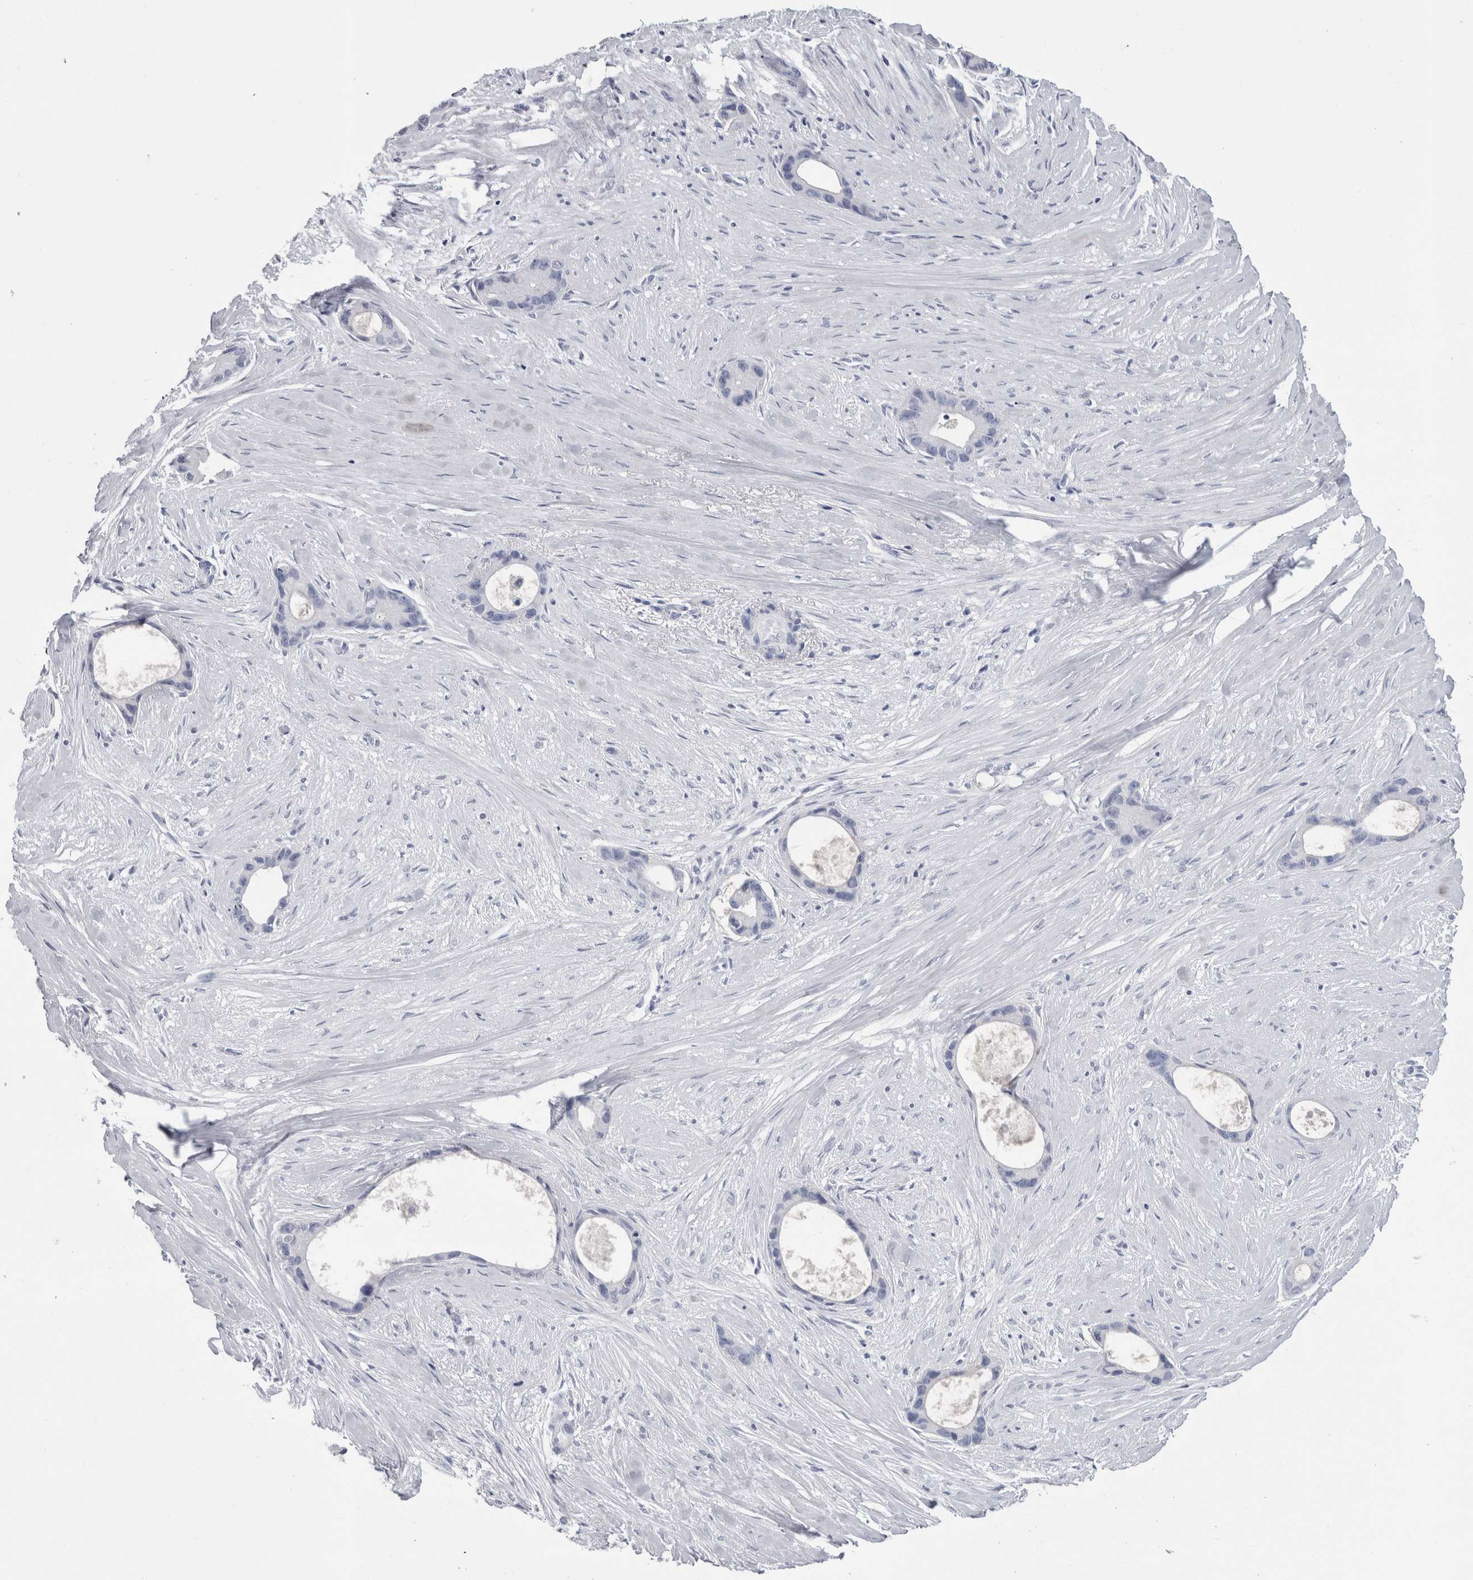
{"staining": {"intensity": "negative", "quantity": "none", "location": "none"}, "tissue": "liver cancer", "cell_type": "Tumor cells", "image_type": "cancer", "snomed": [{"axis": "morphology", "description": "Cholangiocarcinoma"}, {"axis": "topography", "description": "Liver"}], "caption": "IHC histopathology image of neoplastic tissue: human liver cholangiocarcinoma stained with DAB (3,3'-diaminobenzidine) shows no significant protein expression in tumor cells. (Stains: DAB IHC with hematoxylin counter stain, Microscopy: brightfield microscopy at high magnification).", "gene": "PTH", "patient": {"sex": "female", "age": 55}}